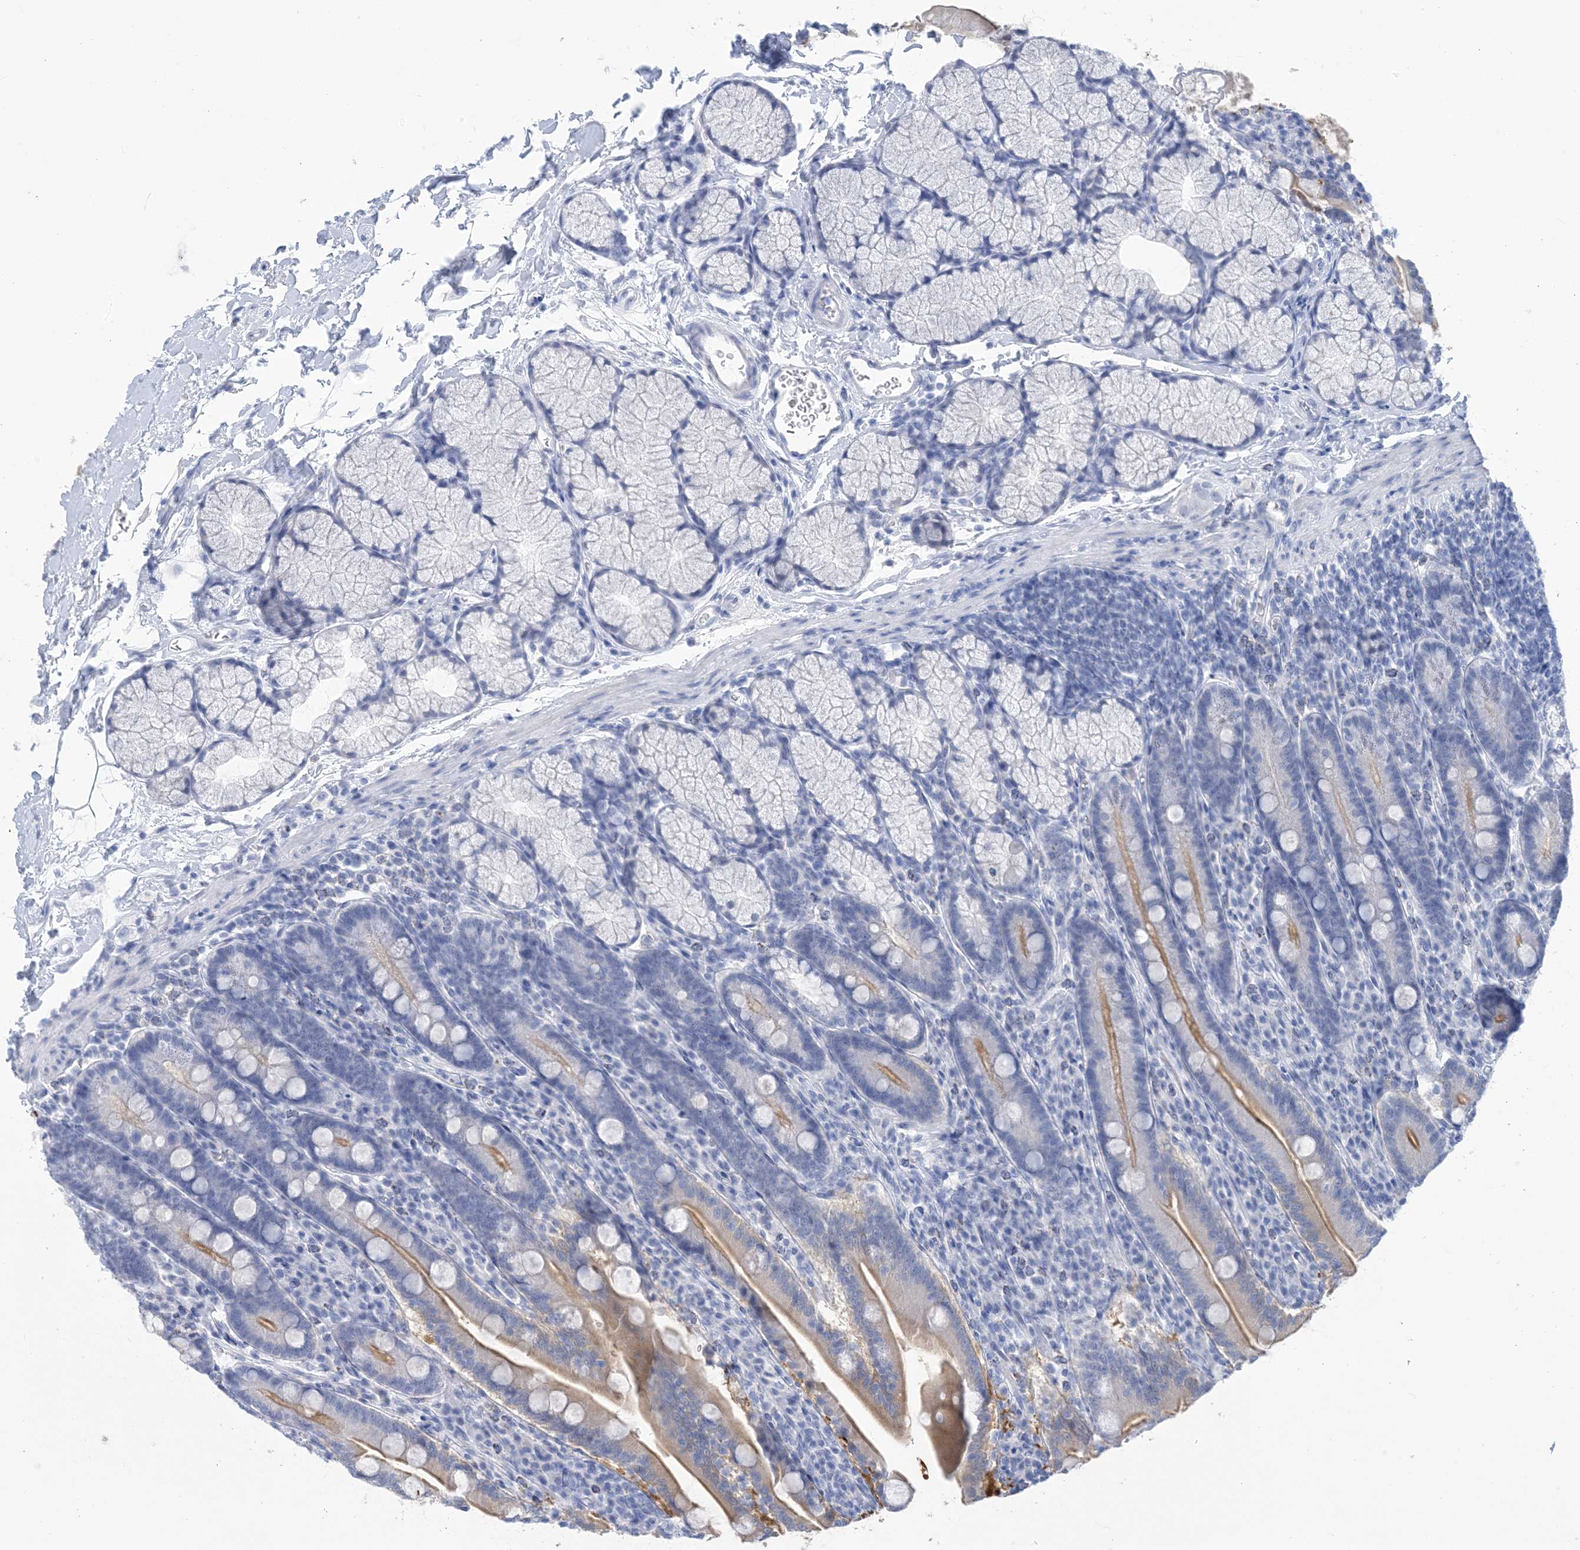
{"staining": {"intensity": "moderate", "quantity": "25%-75%", "location": "cytoplasmic/membranous"}, "tissue": "duodenum", "cell_type": "Glandular cells", "image_type": "normal", "snomed": [{"axis": "morphology", "description": "Normal tissue, NOS"}, {"axis": "topography", "description": "Duodenum"}], "caption": "Immunohistochemistry of benign human duodenum demonstrates medium levels of moderate cytoplasmic/membranous positivity in approximately 25%-75% of glandular cells. (brown staining indicates protein expression, while blue staining denotes nuclei).", "gene": "SH3YL1", "patient": {"sex": "male", "age": 35}}